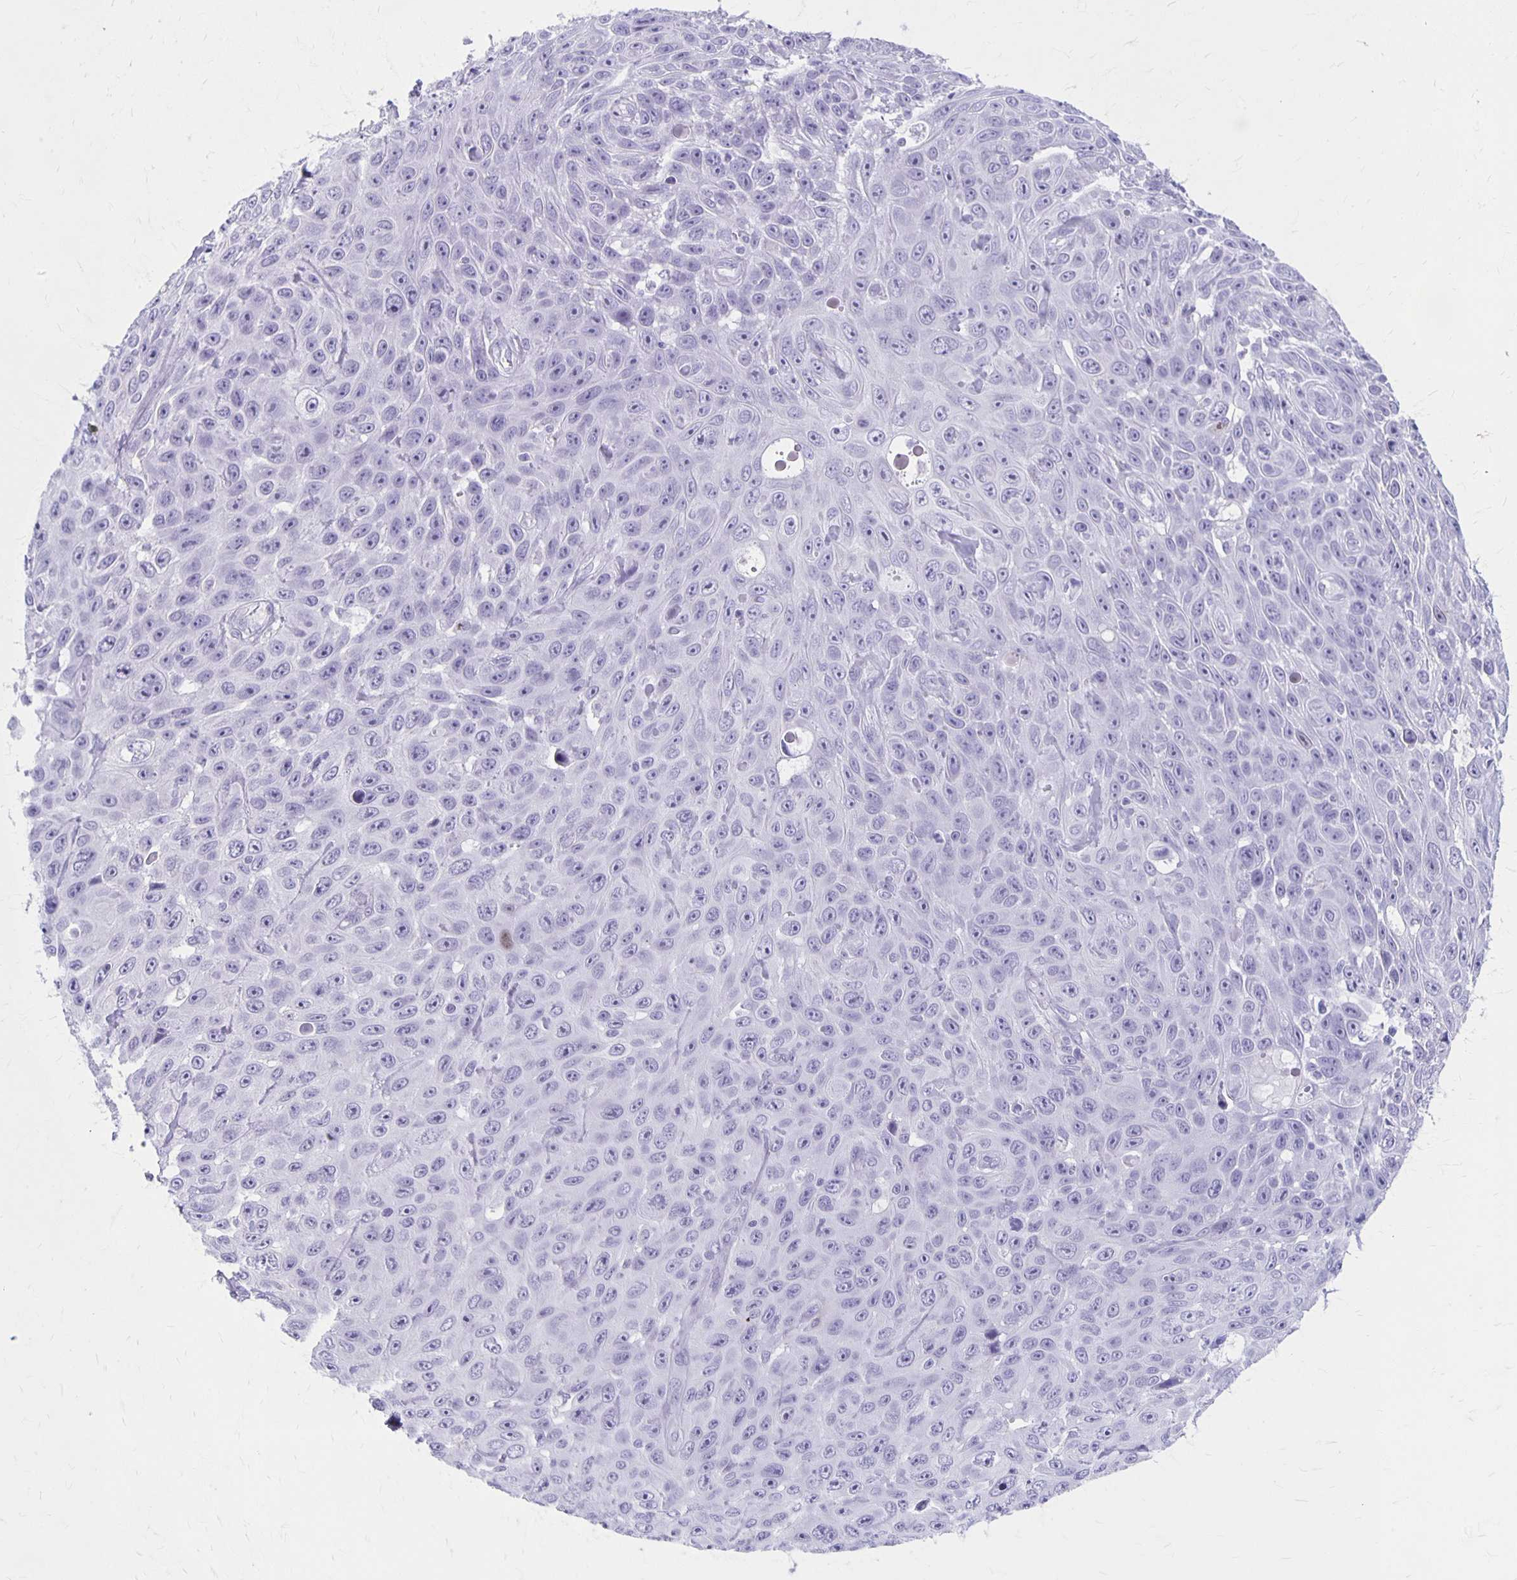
{"staining": {"intensity": "negative", "quantity": "none", "location": "none"}, "tissue": "skin cancer", "cell_type": "Tumor cells", "image_type": "cancer", "snomed": [{"axis": "morphology", "description": "Squamous cell carcinoma, NOS"}, {"axis": "topography", "description": "Skin"}], "caption": "A micrograph of human skin squamous cell carcinoma is negative for staining in tumor cells.", "gene": "MAGEC2", "patient": {"sex": "male", "age": 82}}